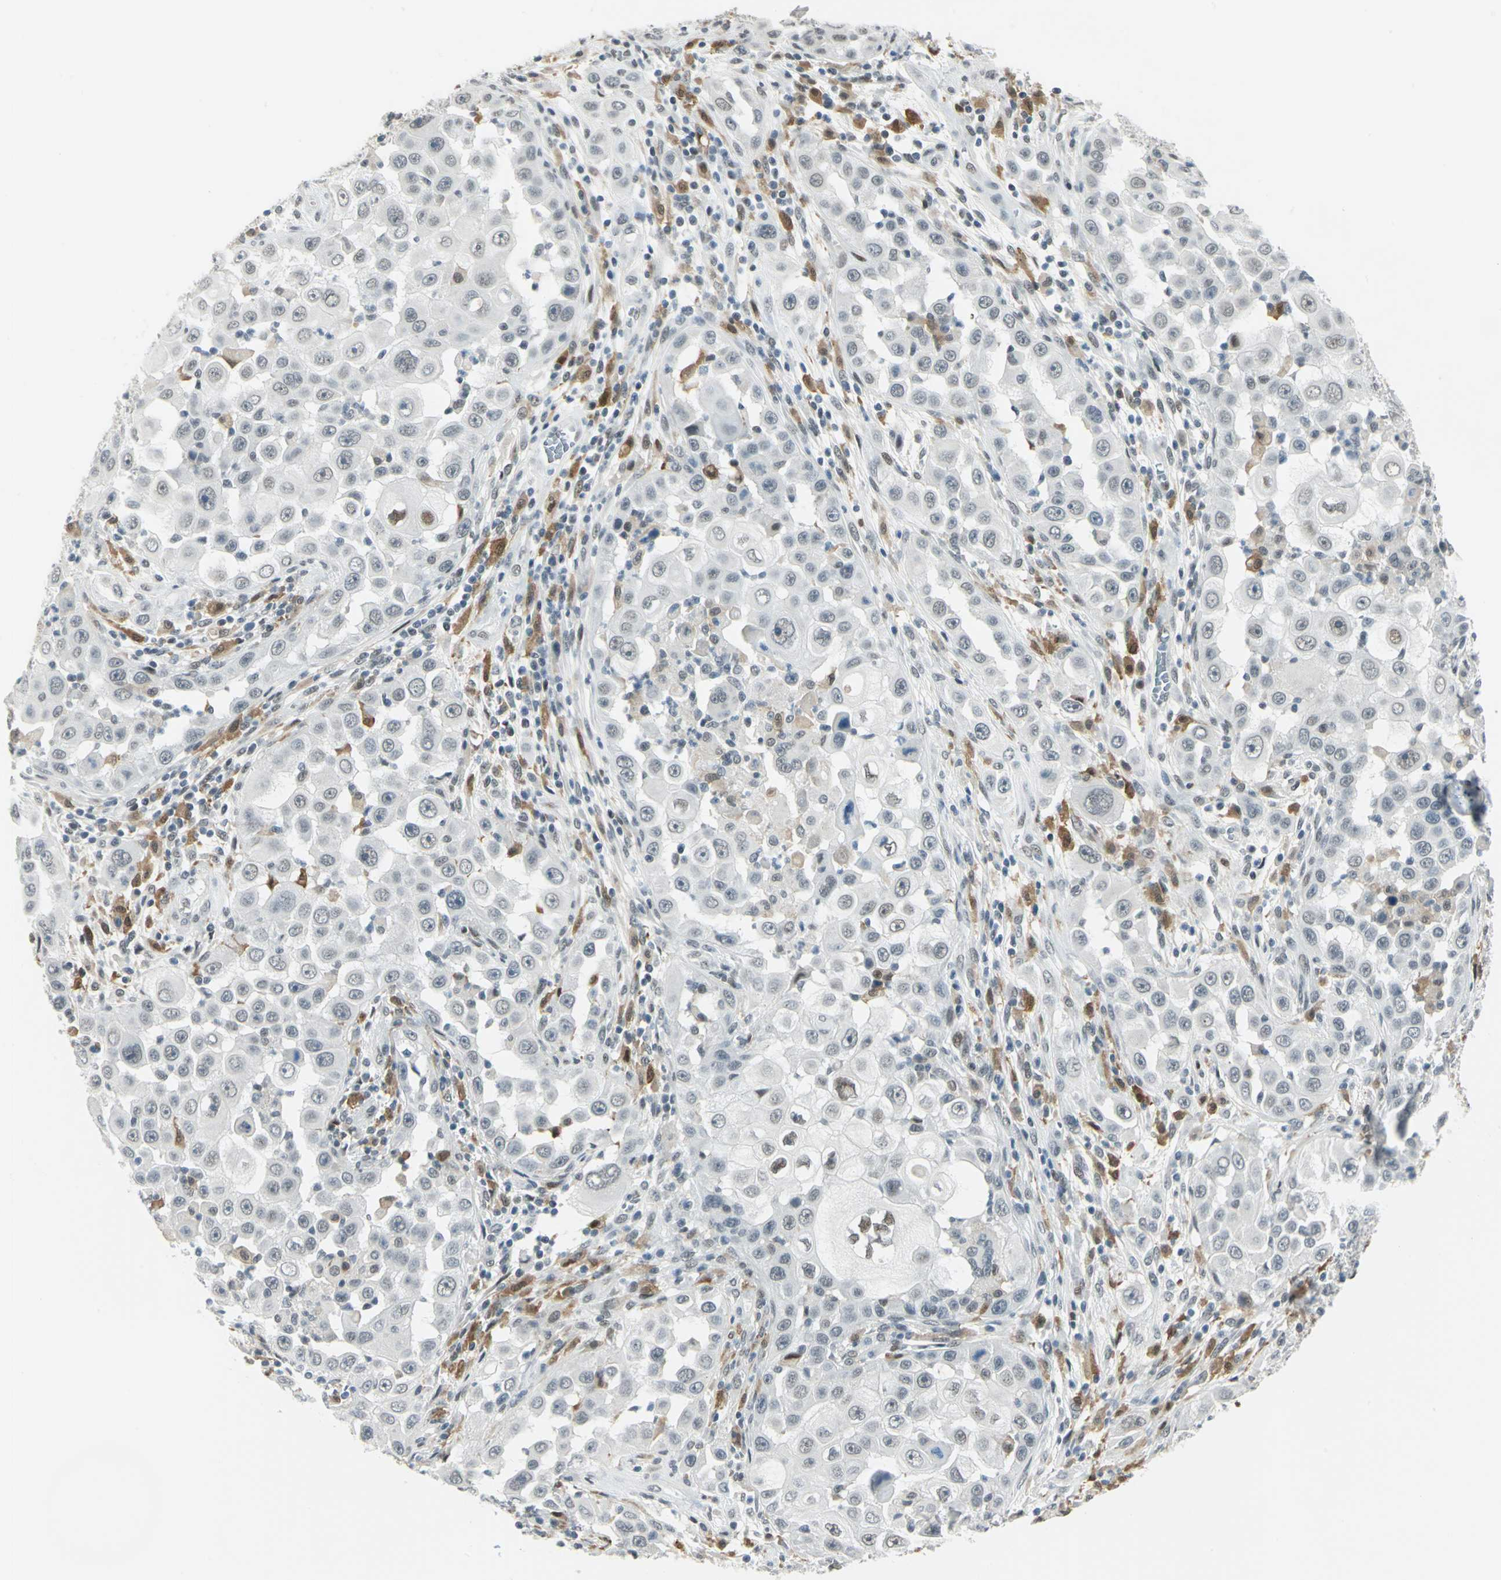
{"staining": {"intensity": "moderate", "quantity": "<25%", "location": "nuclear"}, "tissue": "head and neck cancer", "cell_type": "Tumor cells", "image_type": "cancer", "snomed": [{"axis": "morphology", "description": "Carcinoma, NOS"}, {"axis": "topography", "description": "Head-Neck"}], "caption": "Protein expression analysis of head and neck cancer displays moderate nuclear expression in approximately <25% of tumor cells. The protein is stained brown, and the nuclei are stained in blue (DAB IHC with brightfield microscopy, high magnification).", "gene": "MTMR10", "patient": {"sex": "male", "age": 87}}